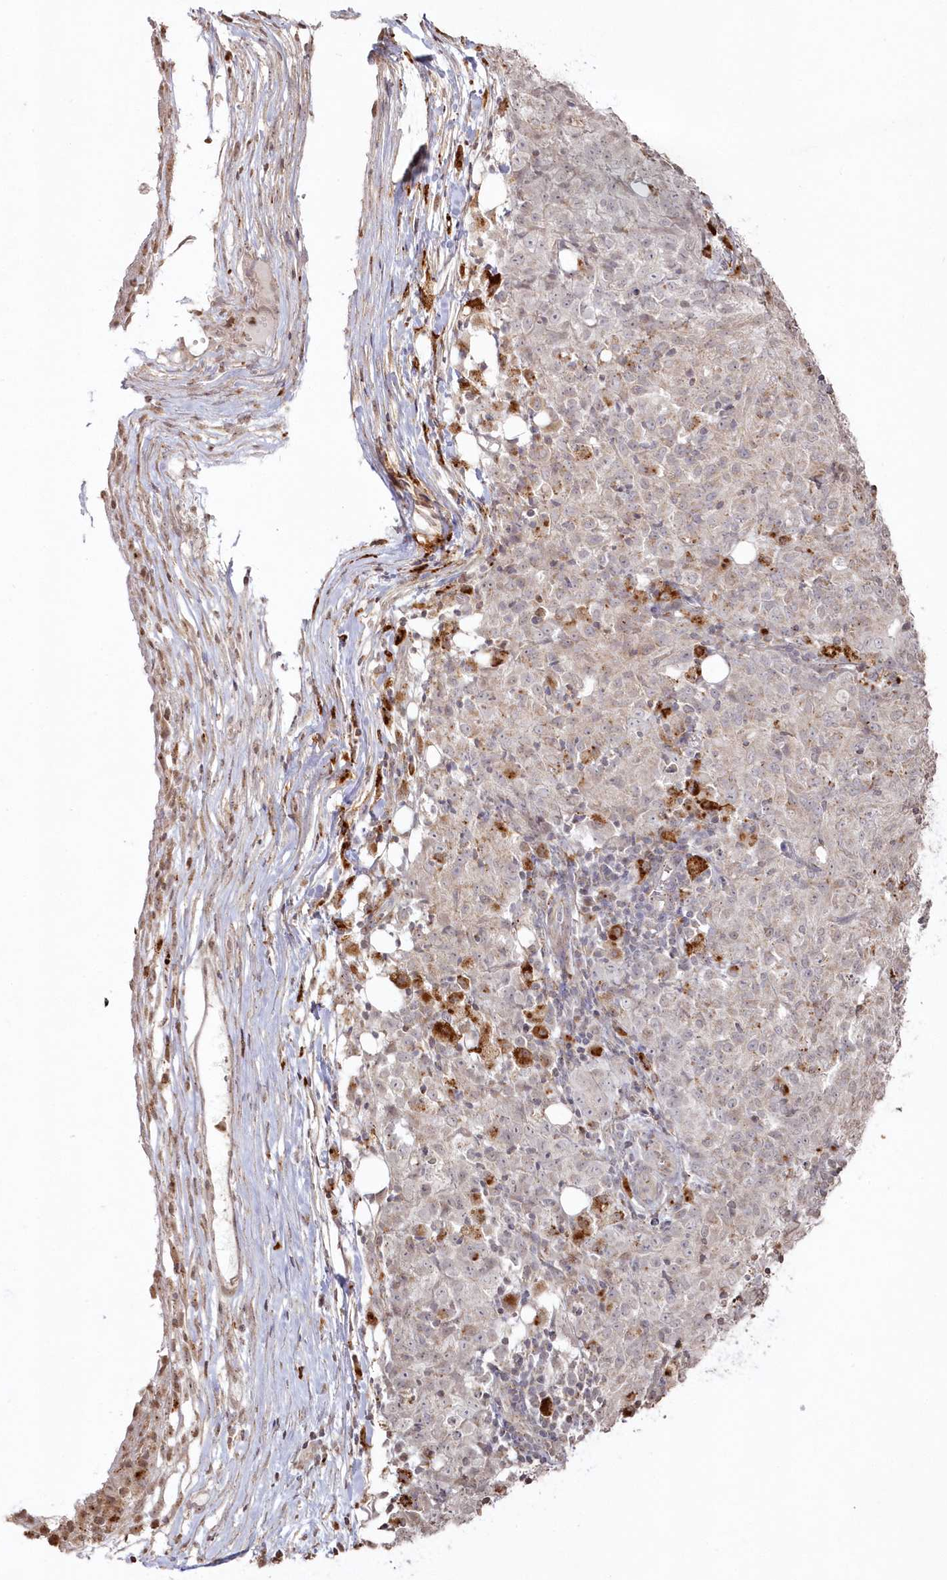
{"staining": {"intensity": "negative", "quantity": "none", "location": "none"}, "tissue": "ovarian cancer", "cell_type": "Tumor cells", "image_type": "cancer", "snomed": [{"axis": "morphology", "description": "Carcinoma, endometroid"}, {"axis": "topography", "description": "Ovary"}], "caption": "DAB immunohistochemical staining of endometroid carcinoma (ovarian) demonstrates no significant expression in tumor cells.", "gene": "ARSB", "patient": {"sex": "female", "age": 42}}